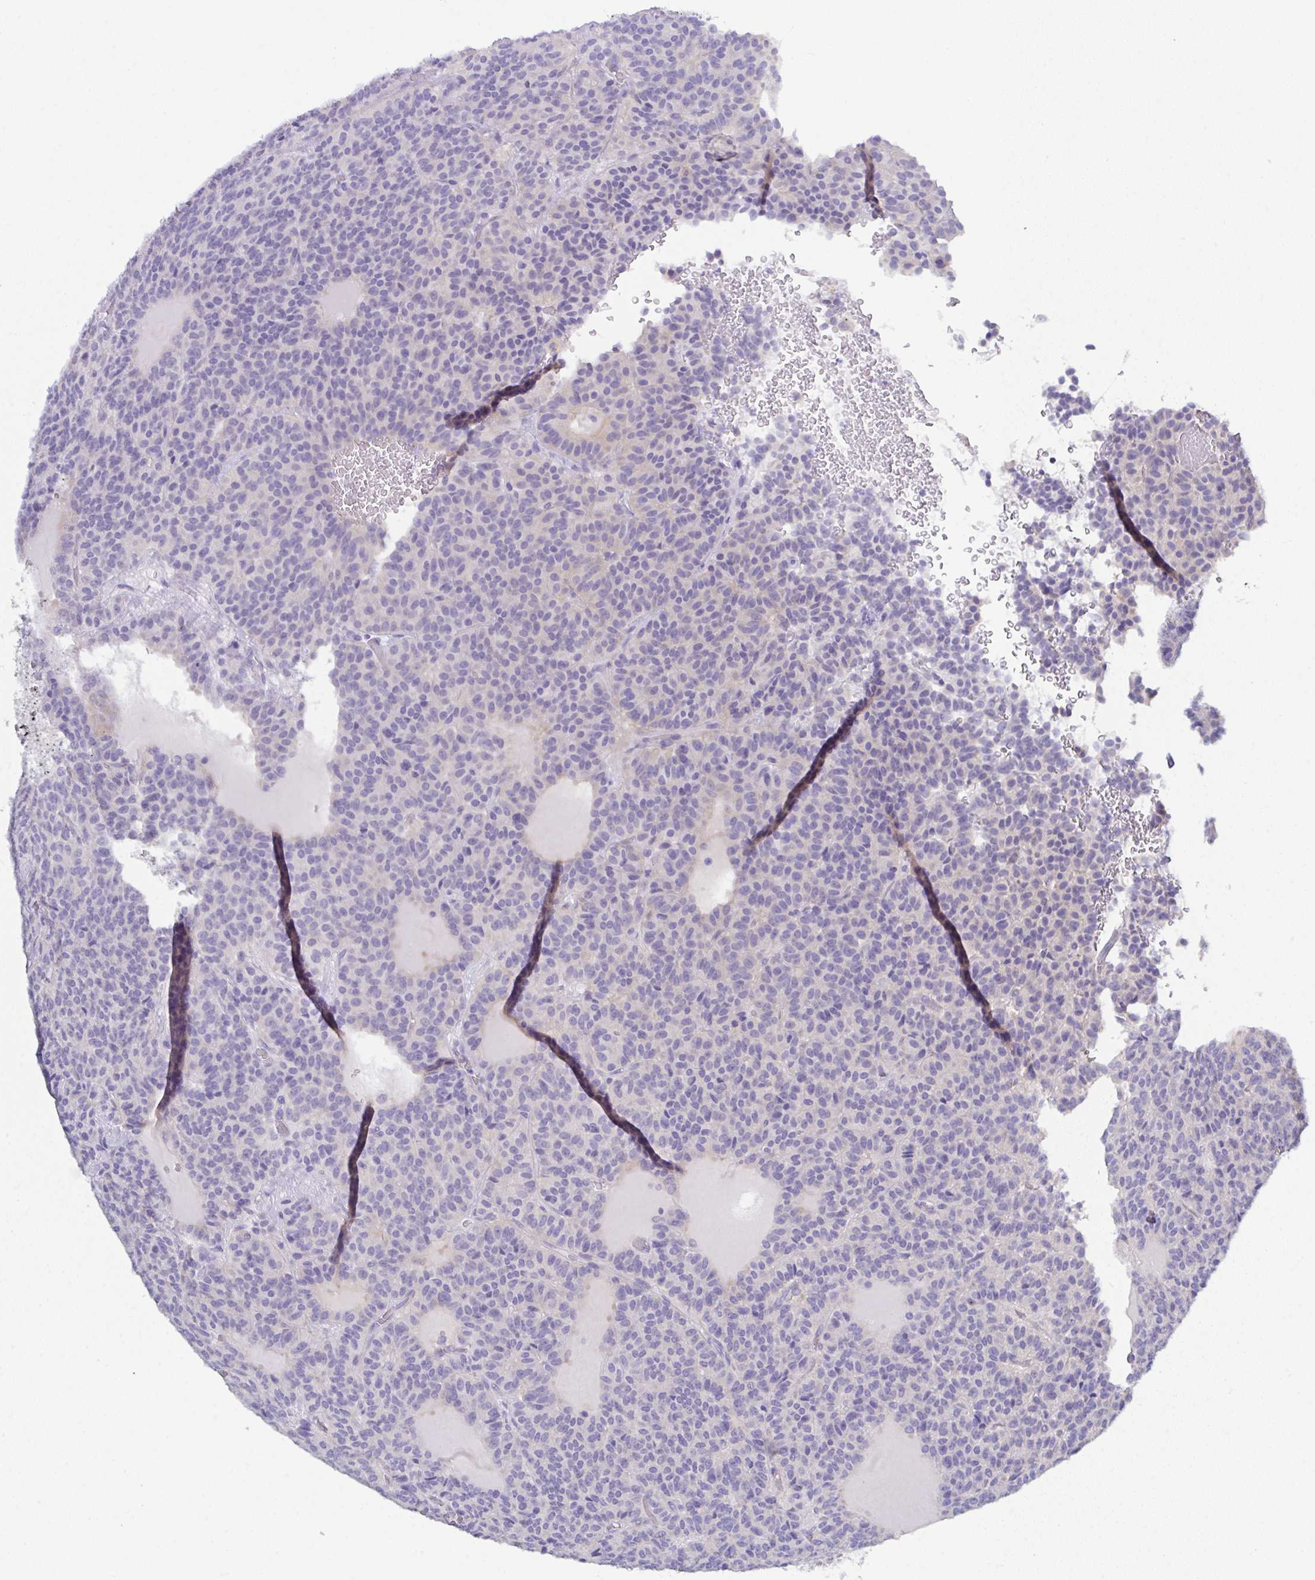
{"staining": {"intensity": "negative", "quantity": "none", "location": "none"}, "tissue": "carcinoid", "cell_type": "Tumor cells", "image_type": "cancer", "snomed": [{"axis": "morphology", "description": "Carcinoid, malignant, NOS"}, {"axis": "topography", "description": "Lung"}], "caption": "The micrograph shows no staining of tumor cells in malignant carcinoid.", "gene": "CFAP97D1", "patient": {"sex": "male", "age": 70}}